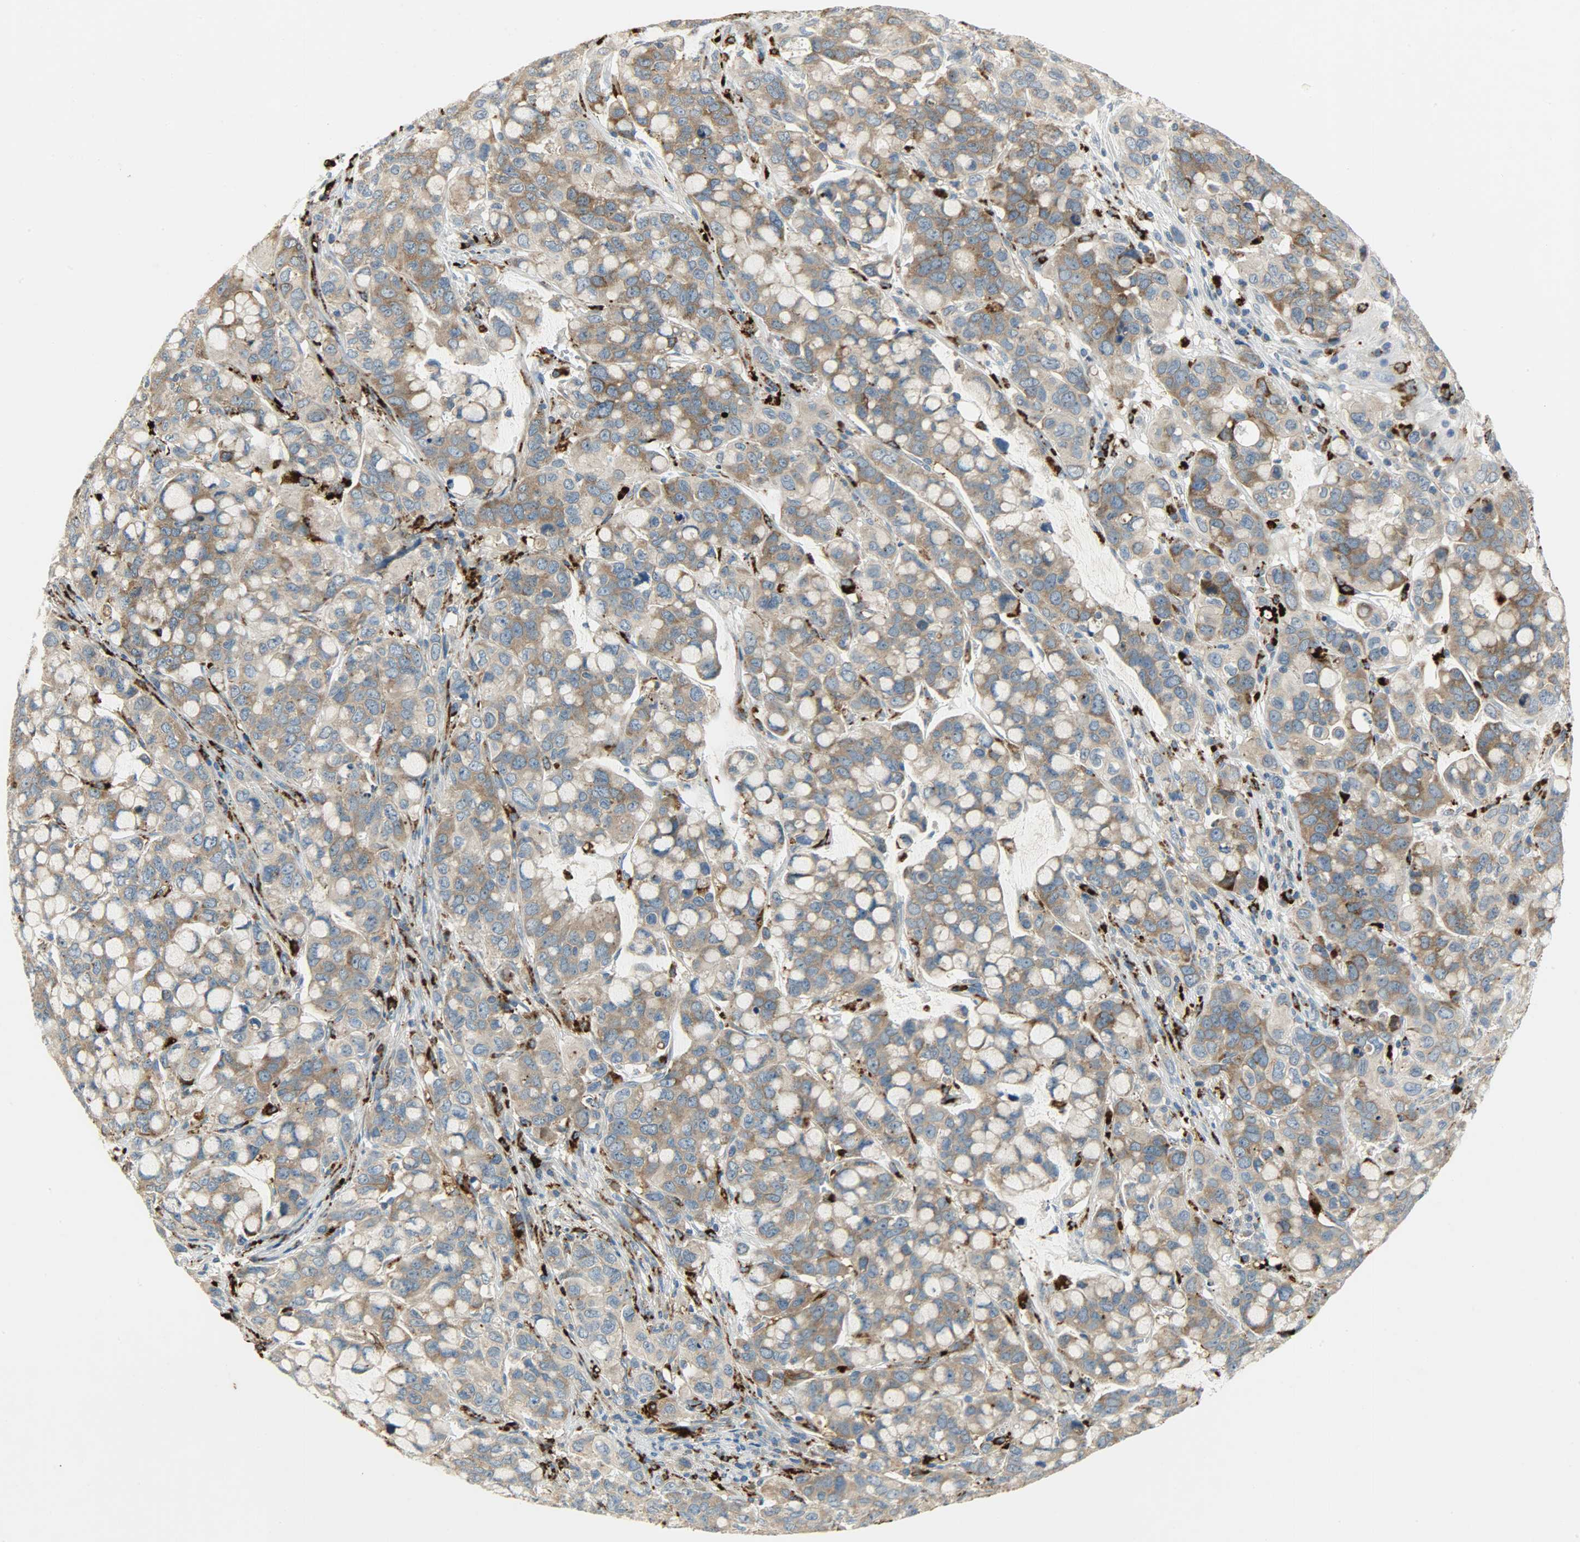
{"staining": {"intensity": "weak", "quantity": ">75%", "location": "cytoplasmic/membranous"}, "tissue": "stomach cancer", "cell_type": "Tumor cells", "image_type": "cancer", "snomed": [{"axis": "morphology", "description": "Adenocarcinoma, NOS"}, {"axis": "topography", "description": "Stomach, lower"}], "caption": "Stomach adenocarcinoma stained for a protein reveals weak cytoplasmic/membranous positivity in tumor cells. Nuclei are stained in blue.", "gene": "ASAH1", "patient": {"sex": "male", "age": 84}}